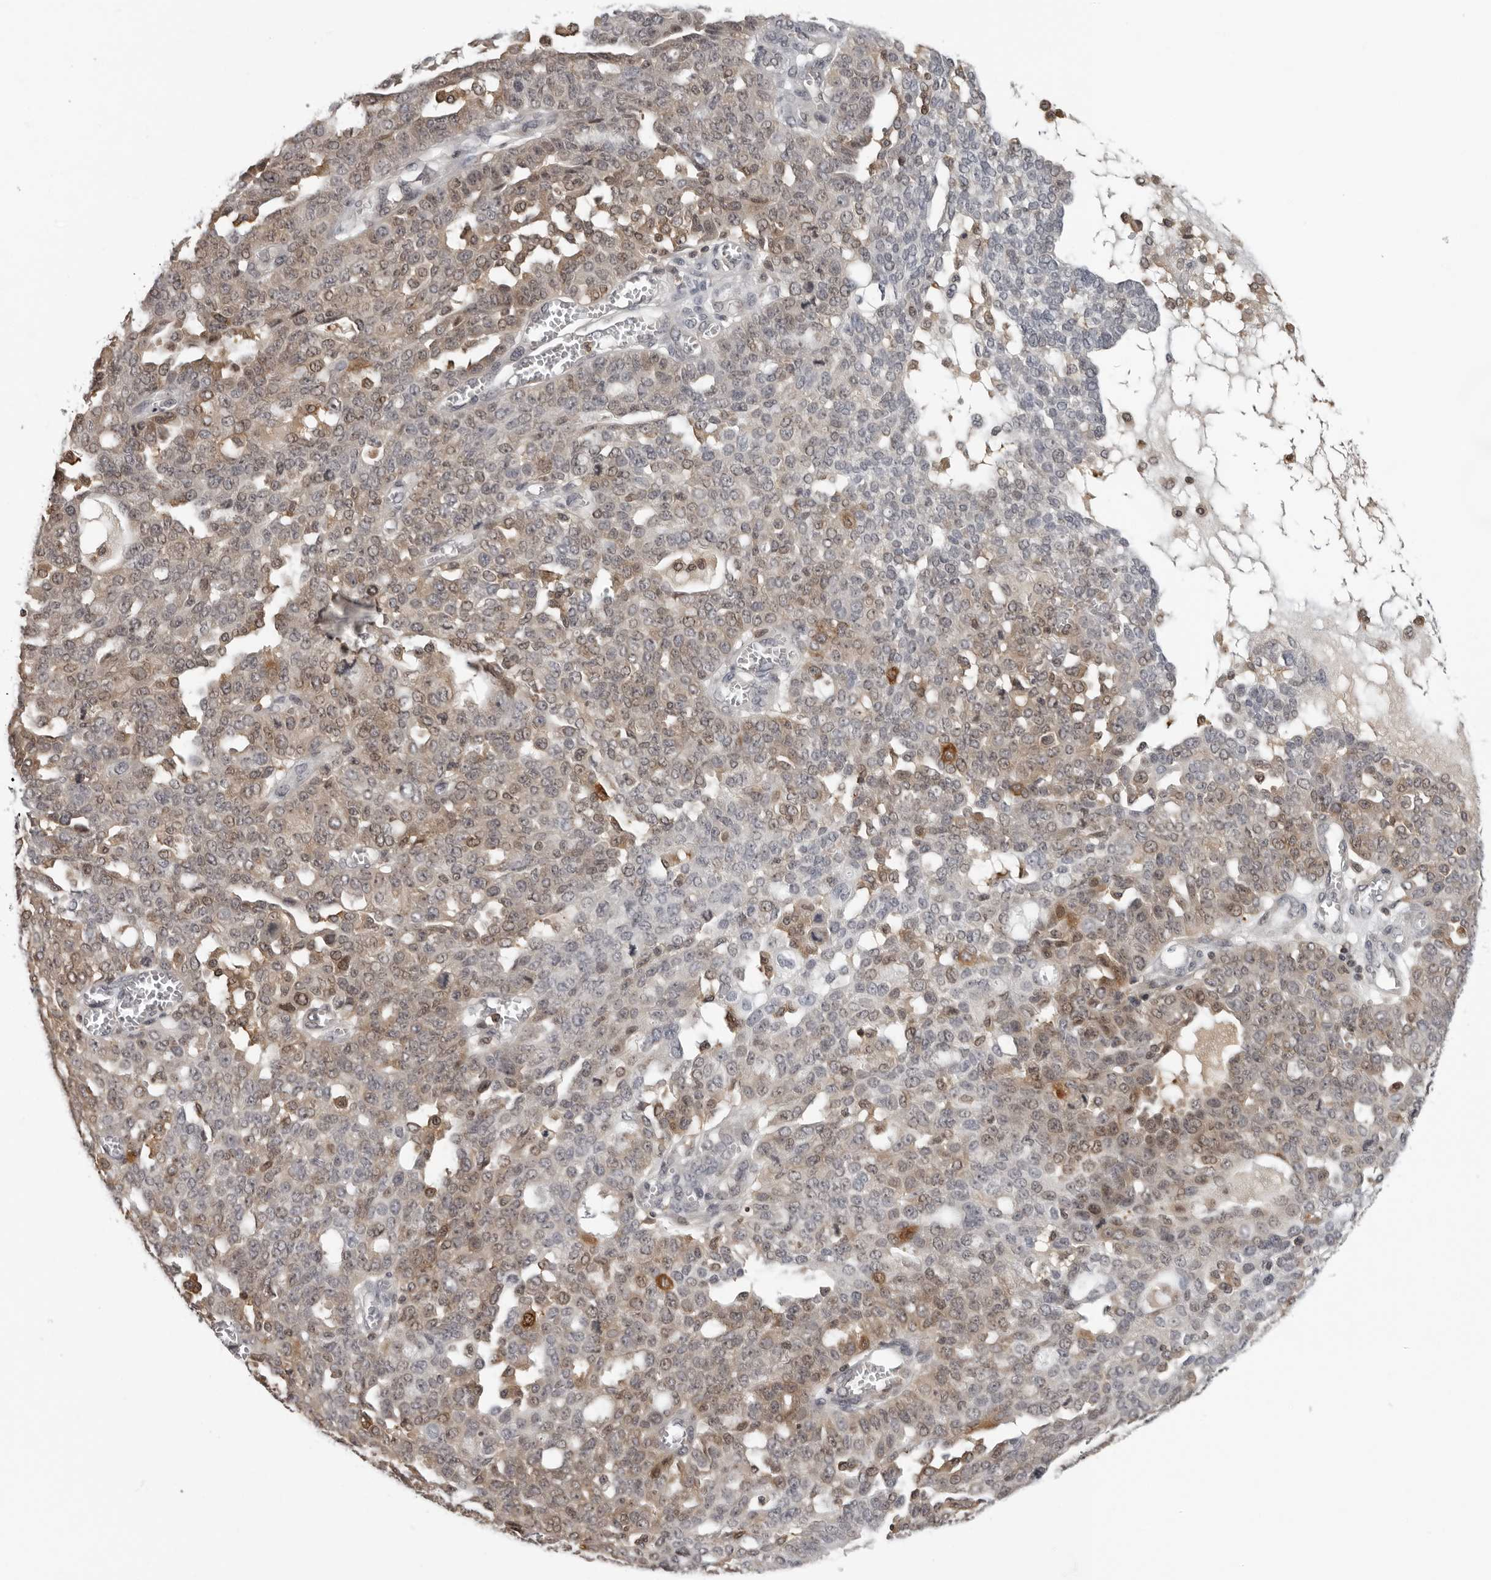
{"staining": {"intensity": "weak", "quantity": ">75%", "location": "cytoplasmic/membranous"}, "tissue": "ovarian cancer", "cell_type": "Tumor cells", "image_type": "cancer", "snomed": [{"axis": "morphology", "description": "Cystadenocarcinoma, serous, NOS"}, {"axis": "topography", "description": "Soft tissue"}, {"axis": "topography", "description": "Ovary"}], "caption": "Human serous cystadenocarcinoma (ovarian) stained with a protein marker exhibits weak staining in tumor cells.", "gene": "HSPH1", "patient": {"sex": "female", "age": 57}}